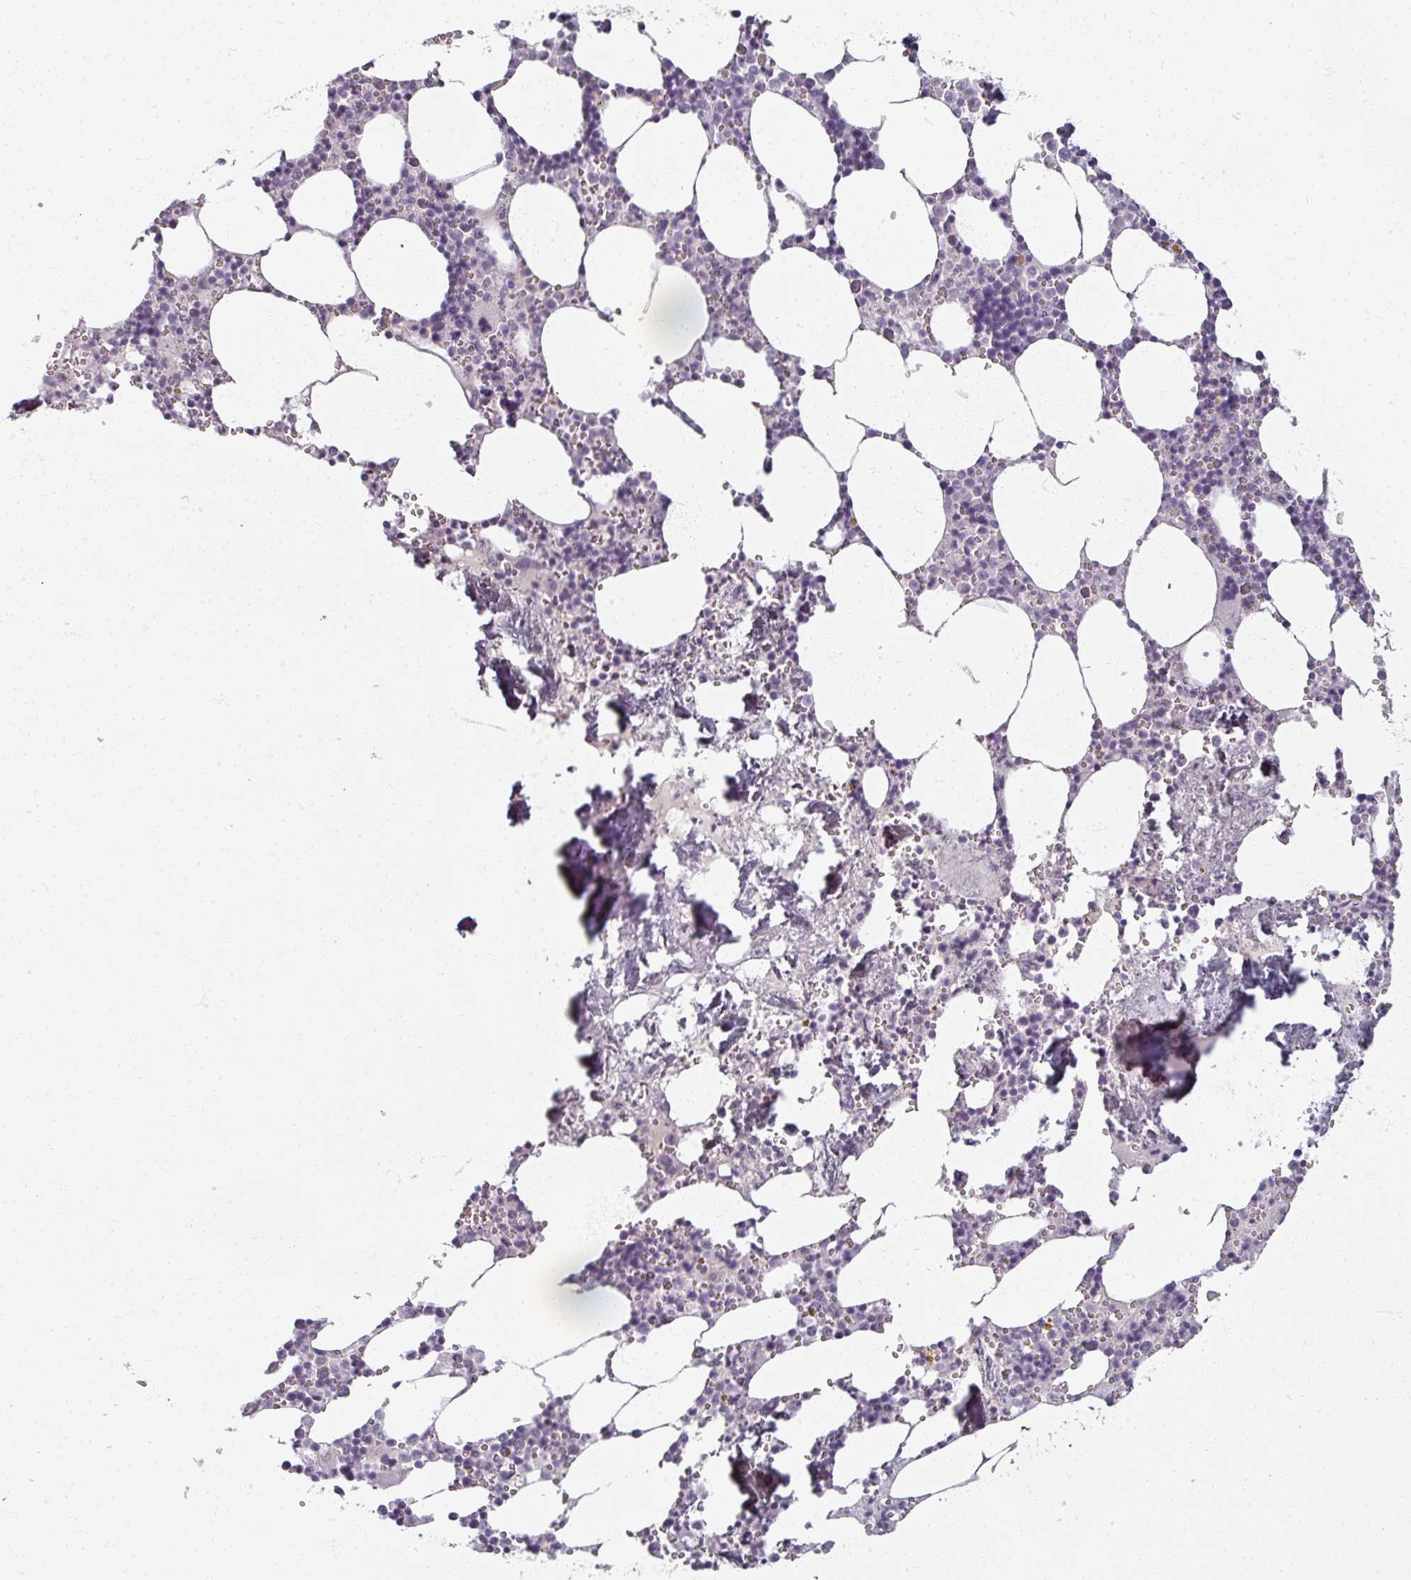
{"staining": {"intensity": "negative", "quantity": "none", "location": "none"}, "tissue": "bone marrow", "cell_type": "Hematopoietic cells", "image_type": "normal", "snomed": [{"axis": "morphology", "description": "Normal tissue, NOS"}, {"axis": "topography", "description": "Bone marrow"}], "caption": "A high-resolution histopathology image shows immunohistochemistry (IHC) staining of normal bone marrow, which shows no significant positivity in hematopoietic cells. (DAB (3,3'-diaminobenzidine) immunohistochemistry (IHC) visualized using brightfield microscopy, high magnification).", "gene": "REG3A", "patient": {"sex": "male", "age": 54}}